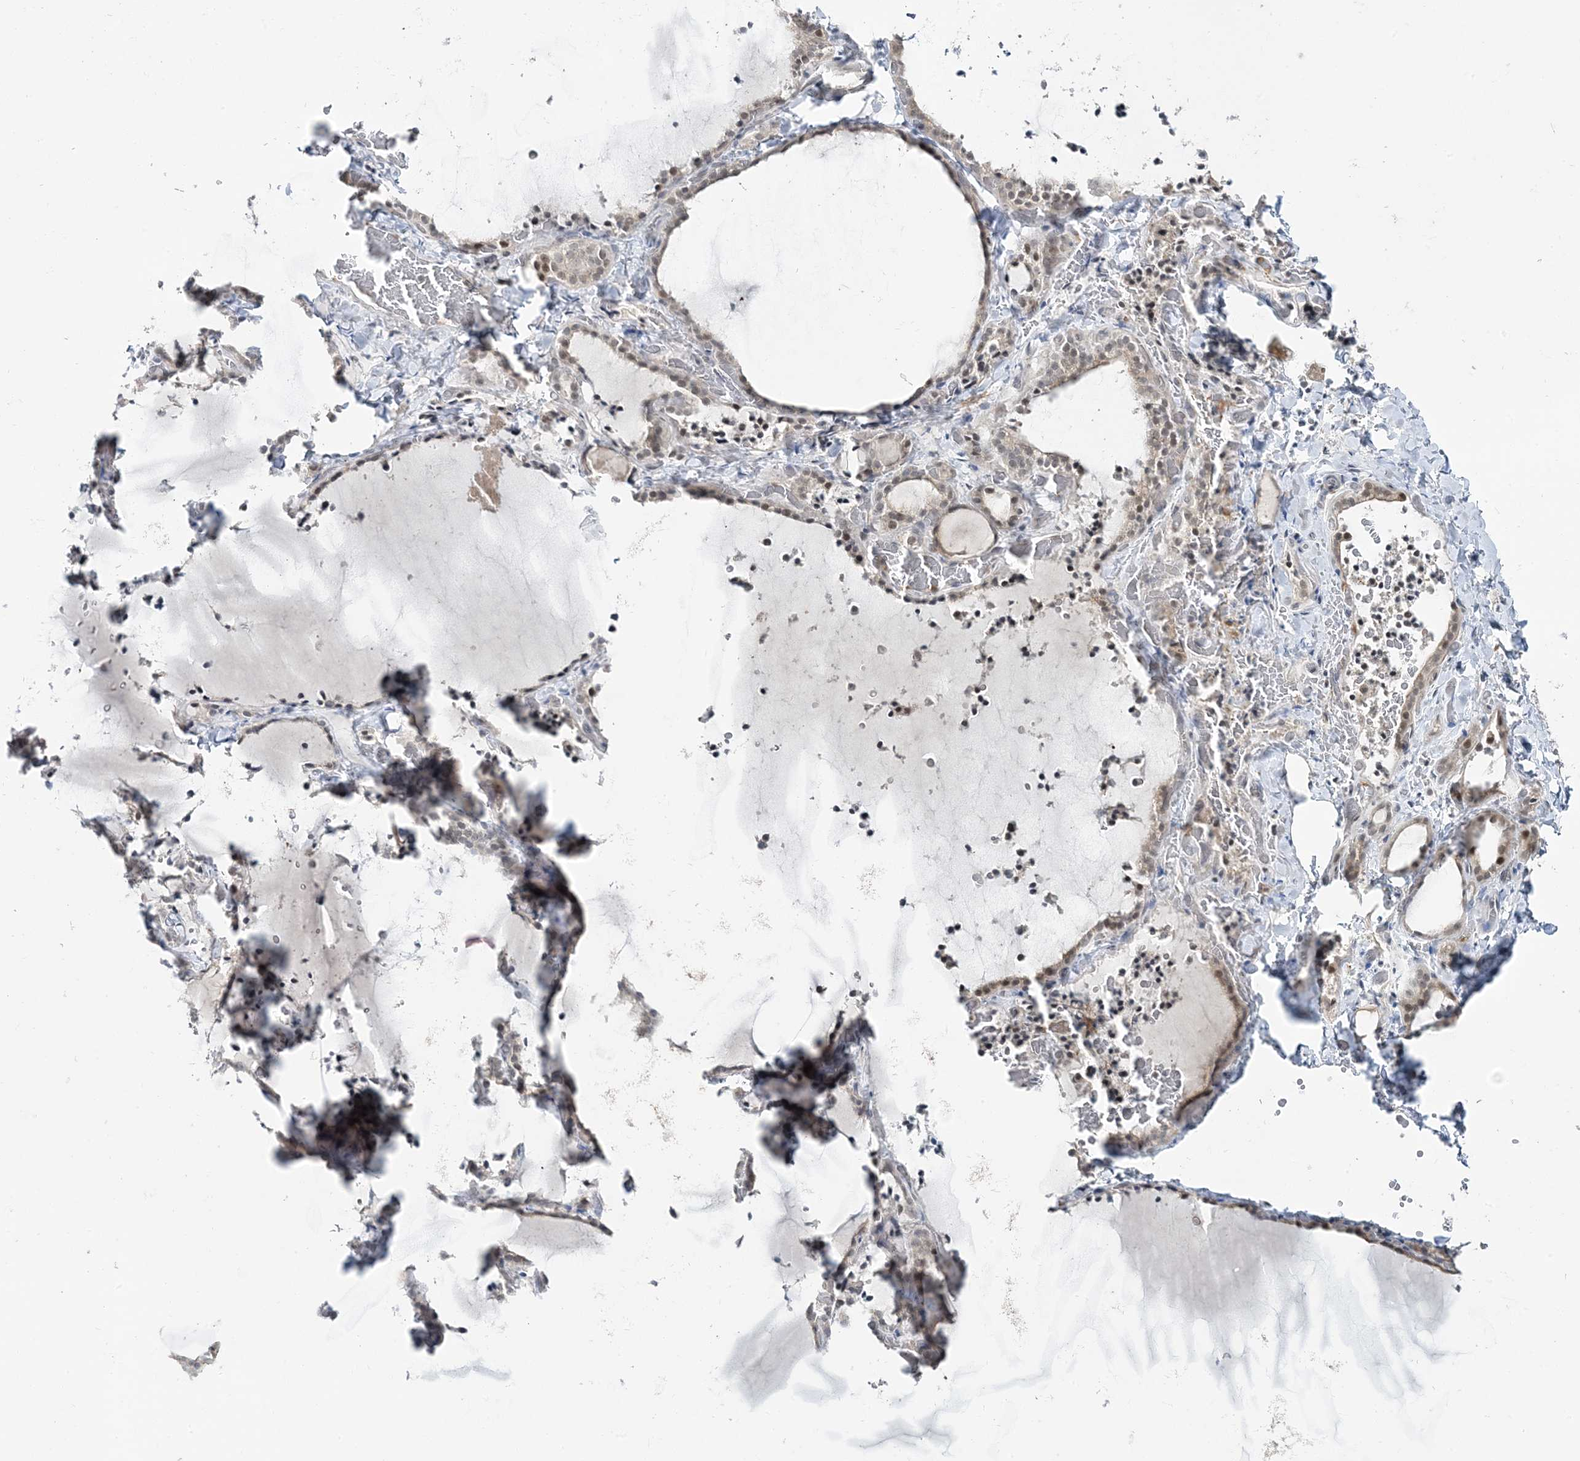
{"staining": {"intensity": "weak", "quantity": "<25%", "location": "nuclear"}, "tissue": "thyroid gland", "cell_type": "Glandular cells", "image_type": "normal", "snomed": [{"axis": "morphology", "description": "Normal tissue, NOS"}, {"axis": "topography", "description": "Thyroid gland"}], "caption": "Immunohistochemistry of normal thyroid gland shows no positivity in glandular cells. Brightfield microscopy of immunohistochemistry stained with DAB (brown) and hematoxylin (blue), captured at high magnification.", "gene": "LEXM", "patient": {"sex": "female", "age": 22}}